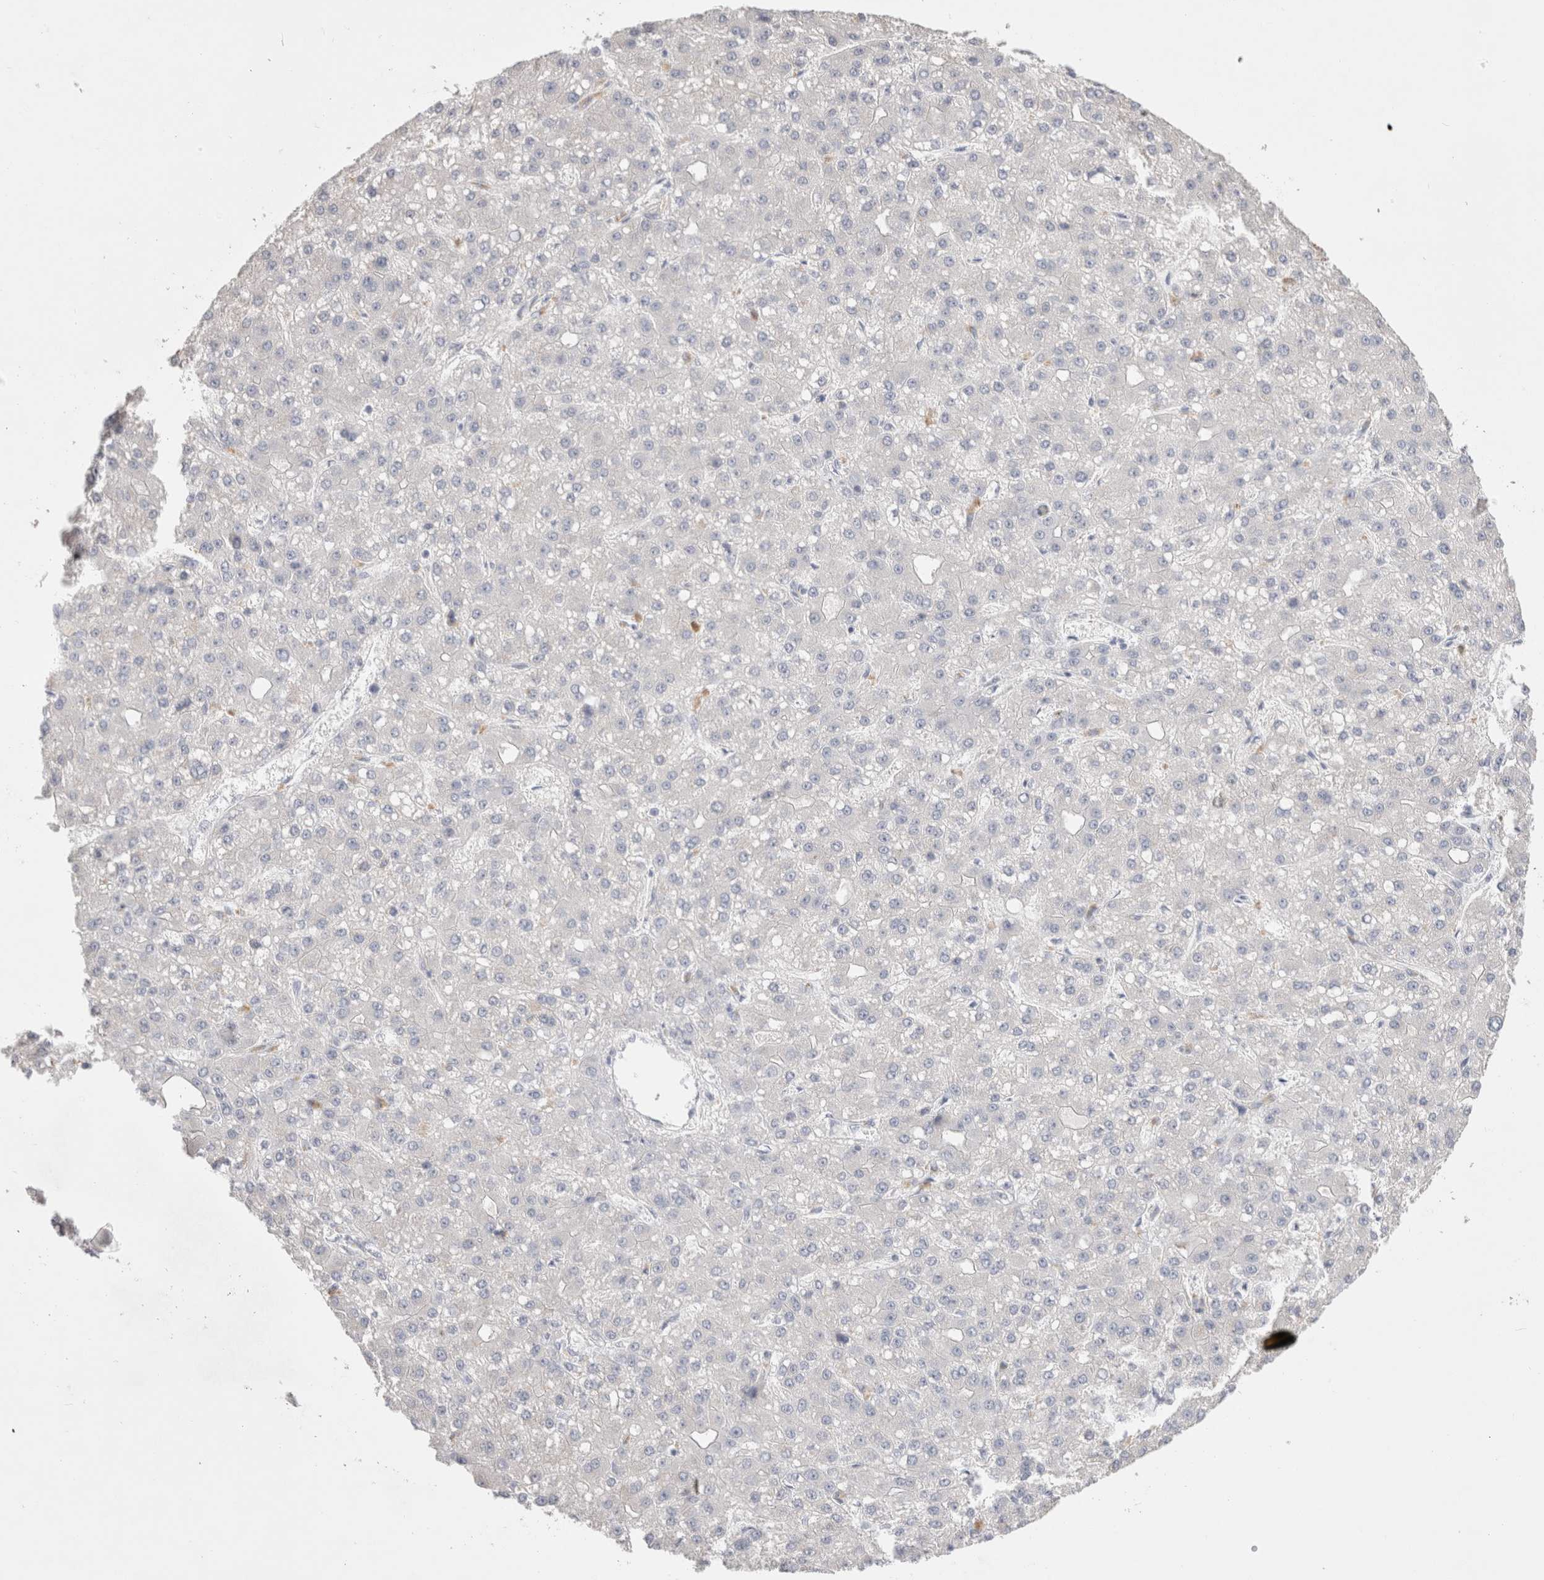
{"staining": {"intensity": "negative", "quantity": "none", "location": "none"}, "tissue": "liver cancer", "cell_type": "Tumor cells", "image_type": "cancer", "snomed": [{"axis": "morphology", "description": "Carcinoma, Hepatocellular, NOS"}, {"axis": "topography", "description": "Liver"}], "caption": "This is an immunohistochemistry (IHC) micrograph of hepatocellular carcinoma (liver). There is no expression in tumor cells.", "gene": "HPGDS", "patient": {"sex": "male", "age": 67}}